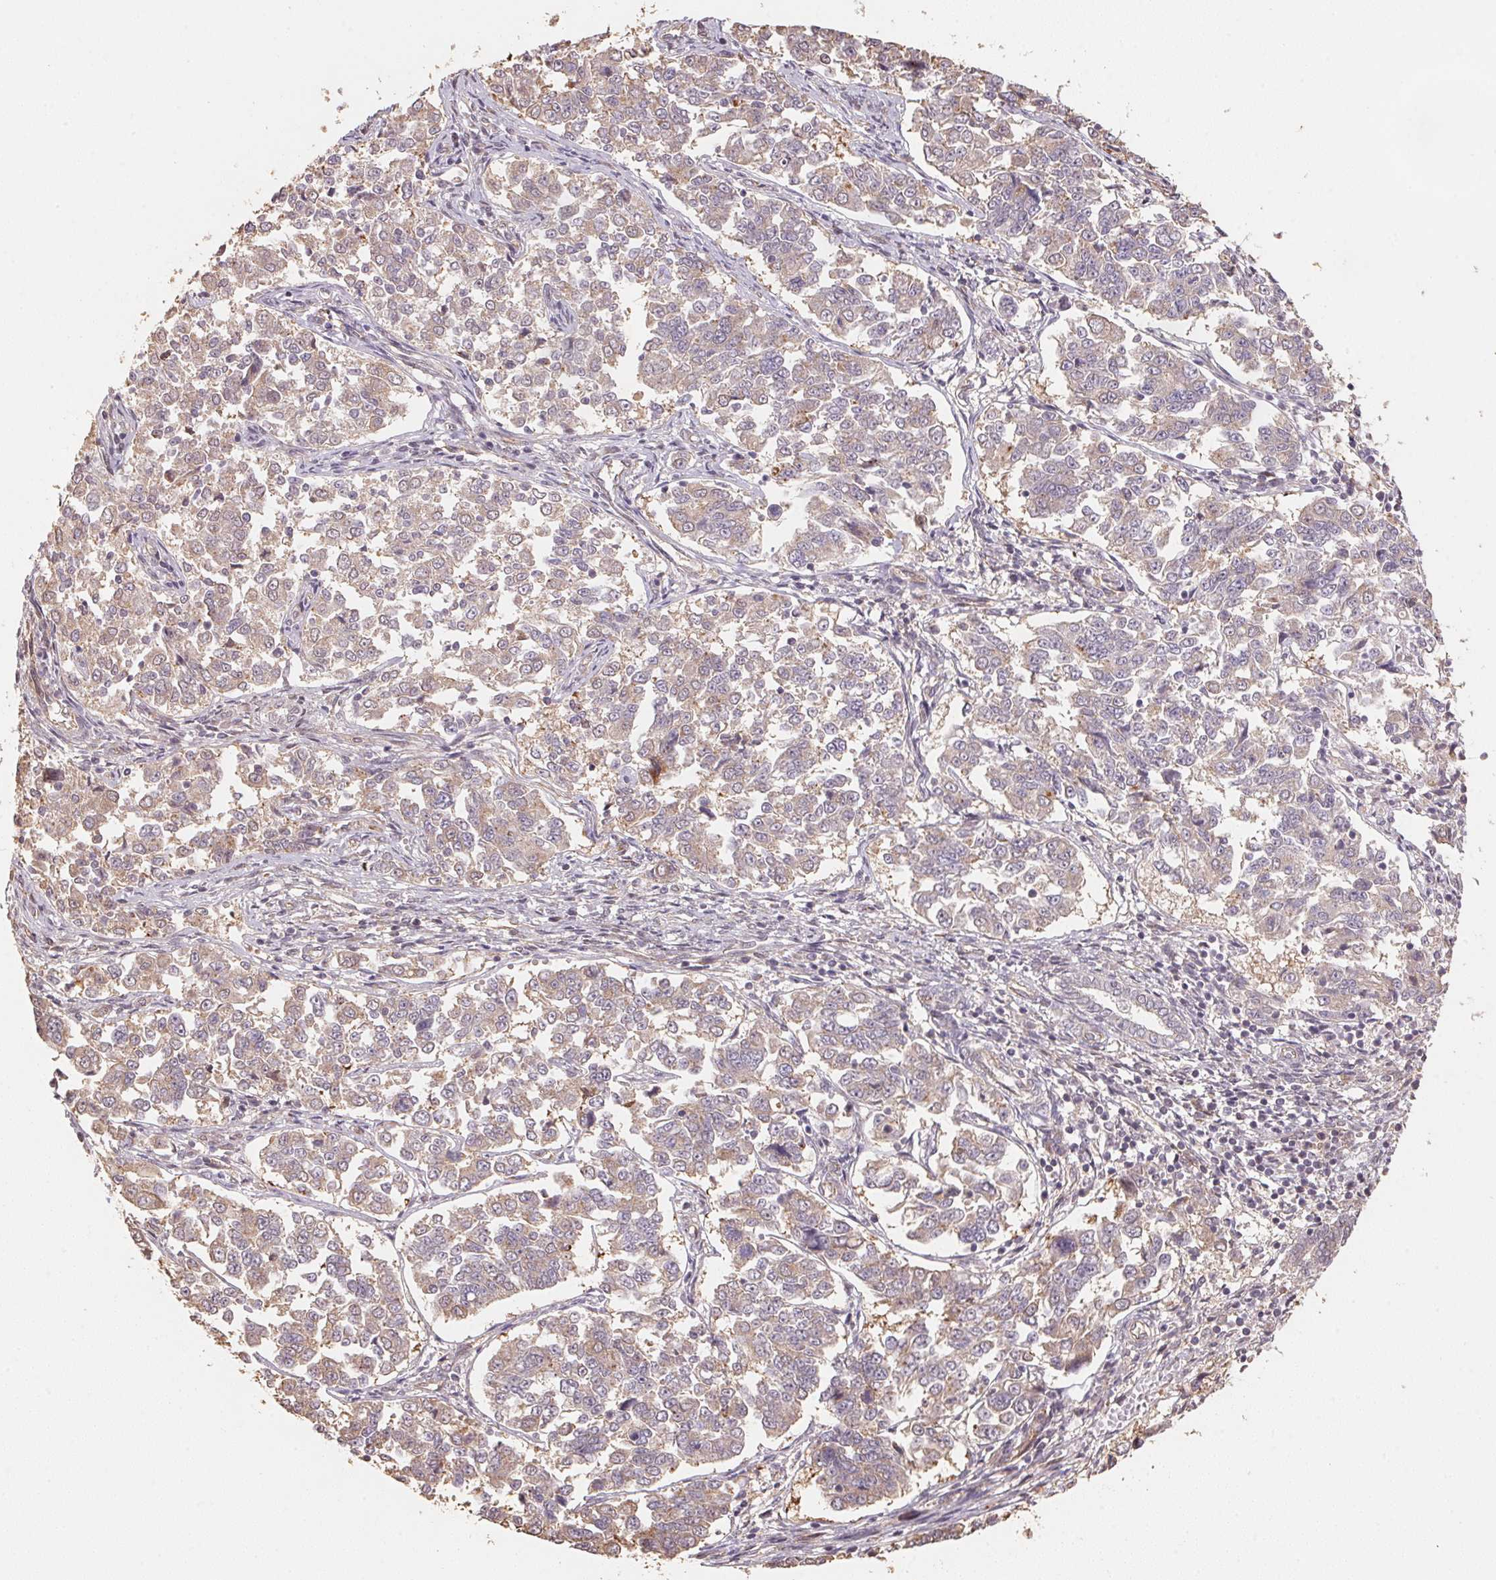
{"staining": {"intensity": "weak", "quantity": "<25%", "location": "cytoplasmic/membranous"}, "tissue": "endometrial cancer", "cell_type": "Tumor cells", "image_type": "cancer", "snomed": [{"axis": "morphology", "description": "Adenocarcinoma, NOS"}, {"axis": "topography", "description": "Endometrium"}], "caption": "Immunohistochemistry of human endometrial cancer (adenocarcinoma) demonstrates no staining in tumor cells.", "gene": "TMEM222", "patient": {"sex": "female", "age": 43}}